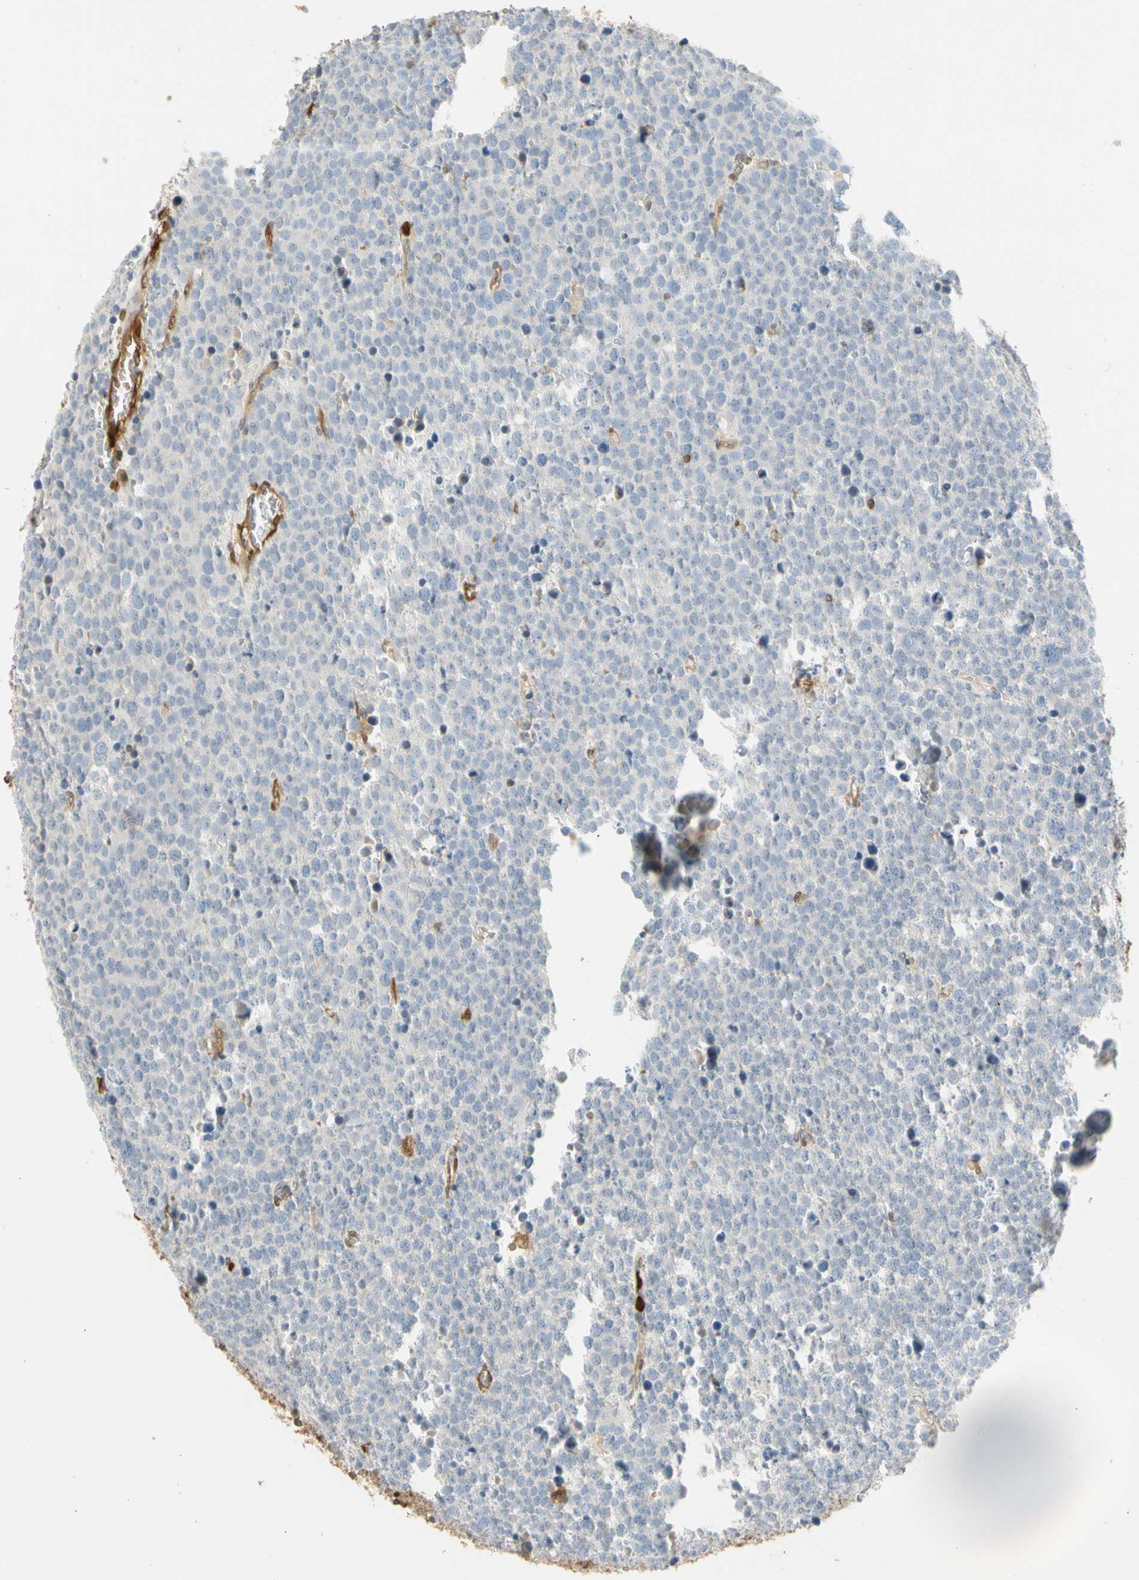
{"staining": {"intensity": "negative", "quantity": "none", "location": "none"}, "tissue": "testis cancer", "cell_type": "Tumor cells", "image_type": "cancer", "snomed": [{"axis": "morphology", "description": "Seminoma, NOS"}, {"axis": "topography", "description": "Testis"}], "caption": "Tumor cells show no significant protein expression in testis seminoma.", "gene": "S100A6", "patient": {"sex": "male", "age": 71}}